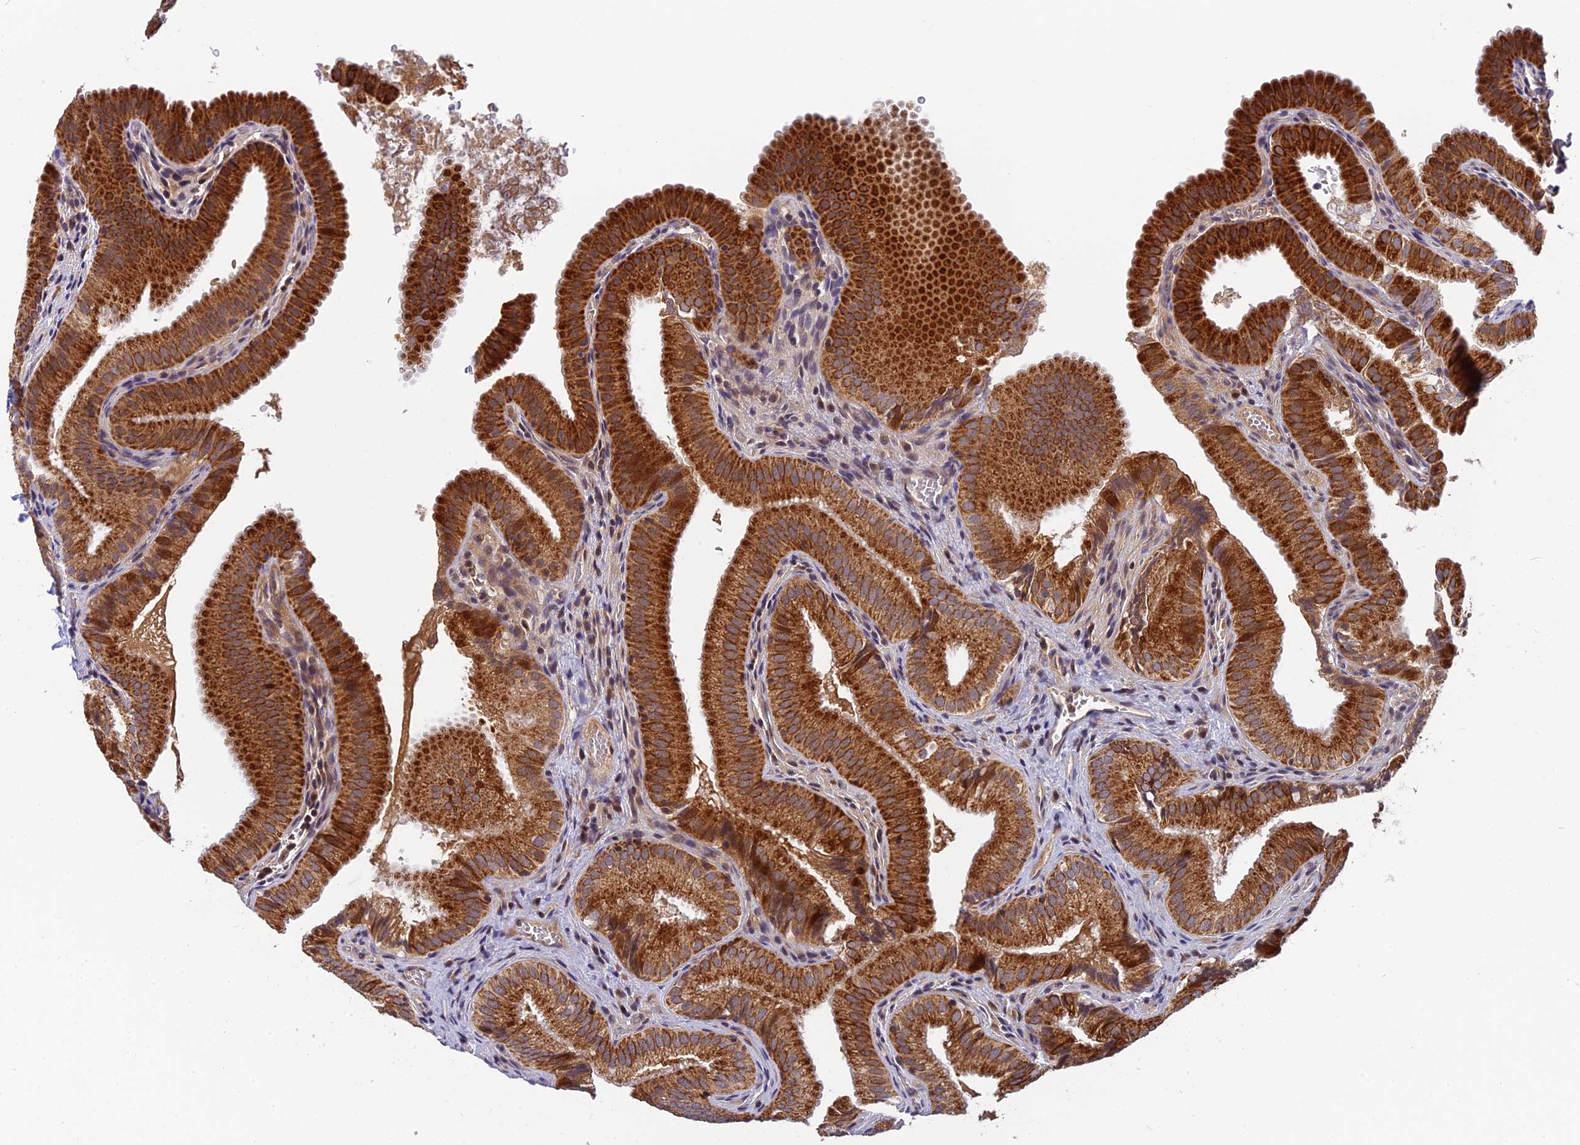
{"staining": {"intensity": "strong", "quantity": ">75%", "location": "cytoplasmic/membranous"}, "tissue": "gallbladder", "cell_type": "Glandular cells", "image_type": "normal", "snomed": [{"axis": "morphology", "description": "Normal tissue, NOS"}, {"axis": "topography", "description": "Gallbladder"}], "caption": "DAB immunohistochemical staining of benign human gallbladder reveals strong cytoplasmic/membranous protein staining in approximately >75% of glandular cells.", "gene": "CMC1", "patient": {"sex": "female", "age": 30}}